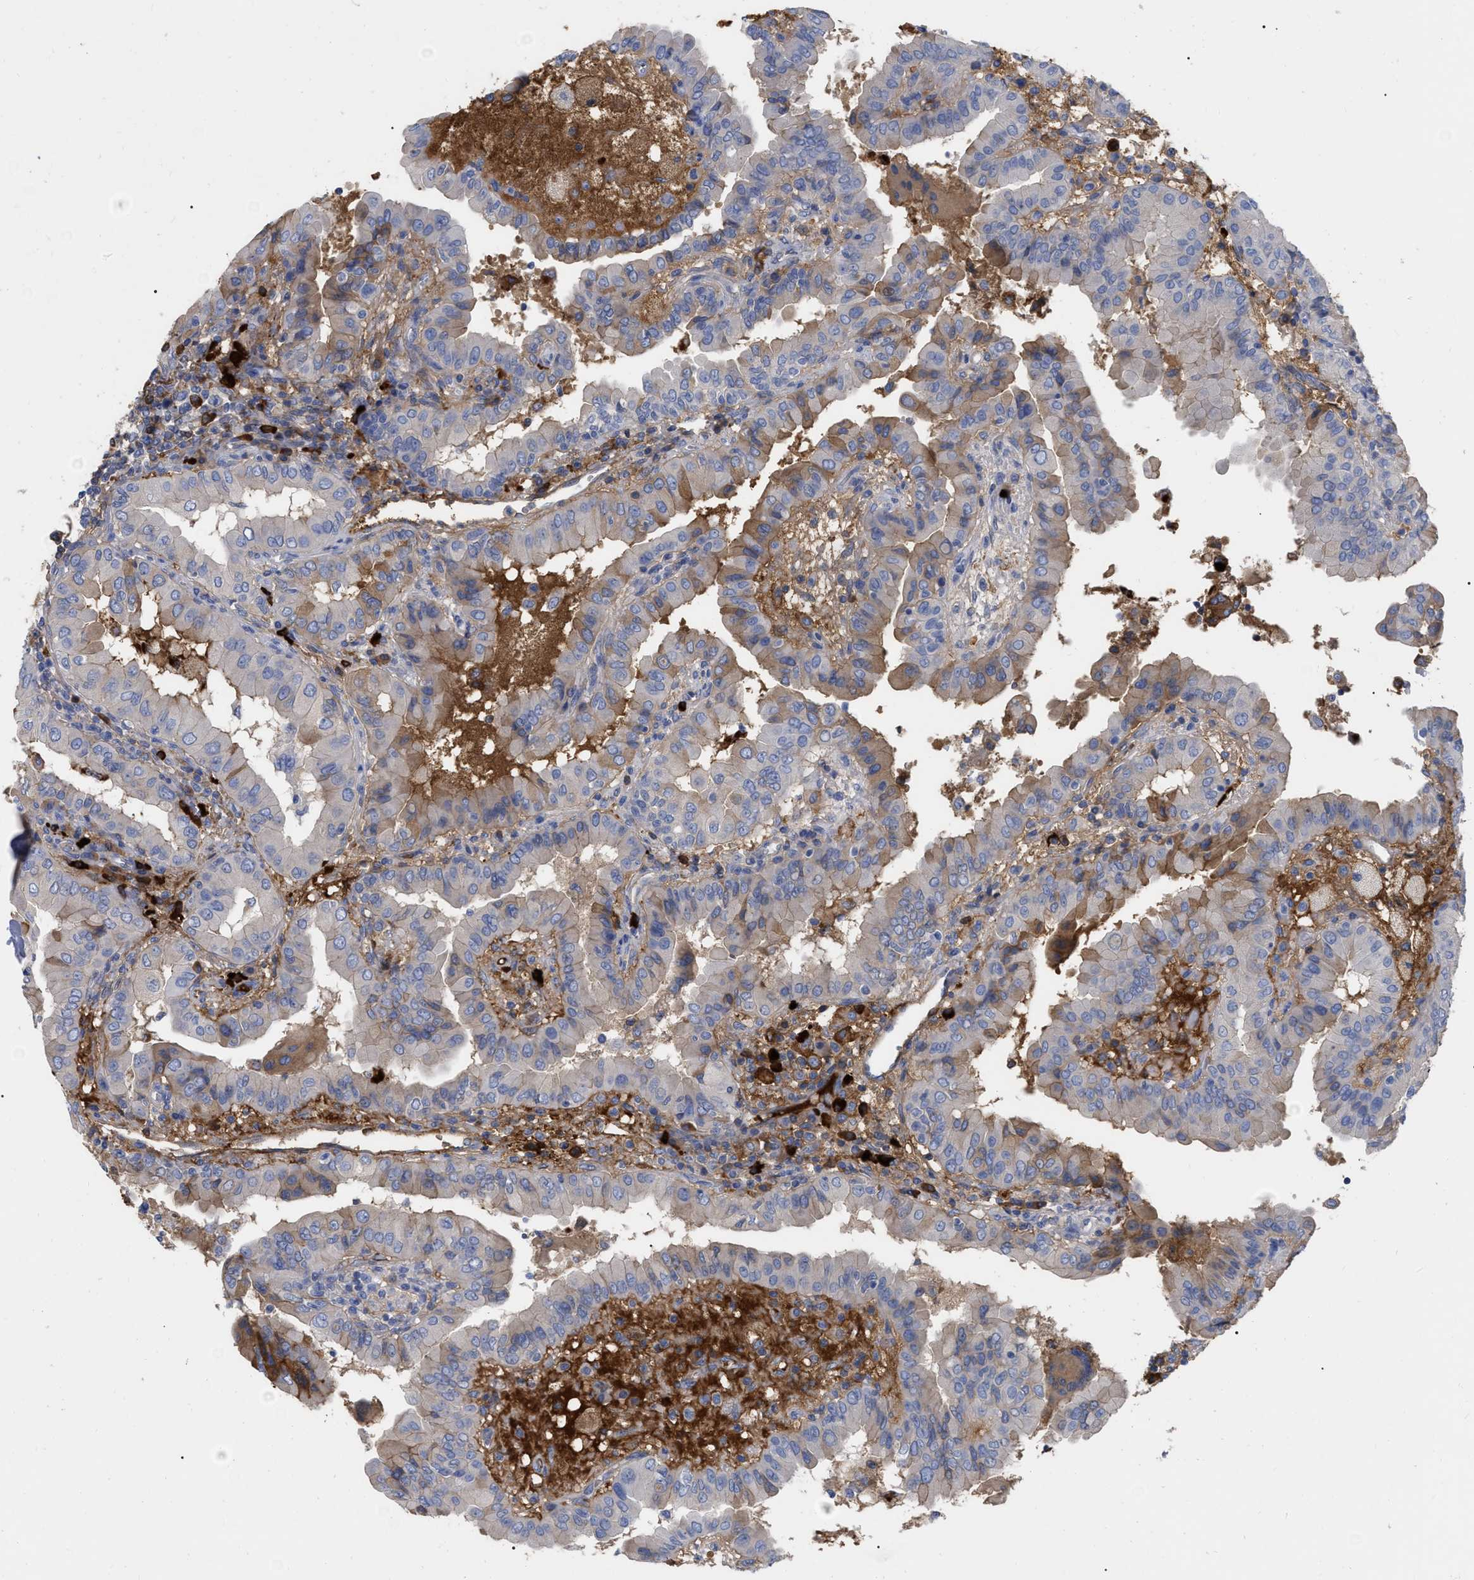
{"staining": {"intensity": "weak", "quantity": "<25%", "location": "cytoplasmic/membranous"}, "tissue": "thyroid cancer", "cell_type": "Tumor cells", "image_type": "cancer", "snomed": [{"axis": "morphology", "description": "Papillary adenocarcinoma, NOS"}, {"axis": "topography", "description": "Thyroid gland"}], "caption": "An image of thyroid cancer (papillary adenocarcinoma) stained for a protein exhibits no brown staining in tumor cells.", "gene": "IGHV5-51", "patient": {"sex": "male", "age": 33}}